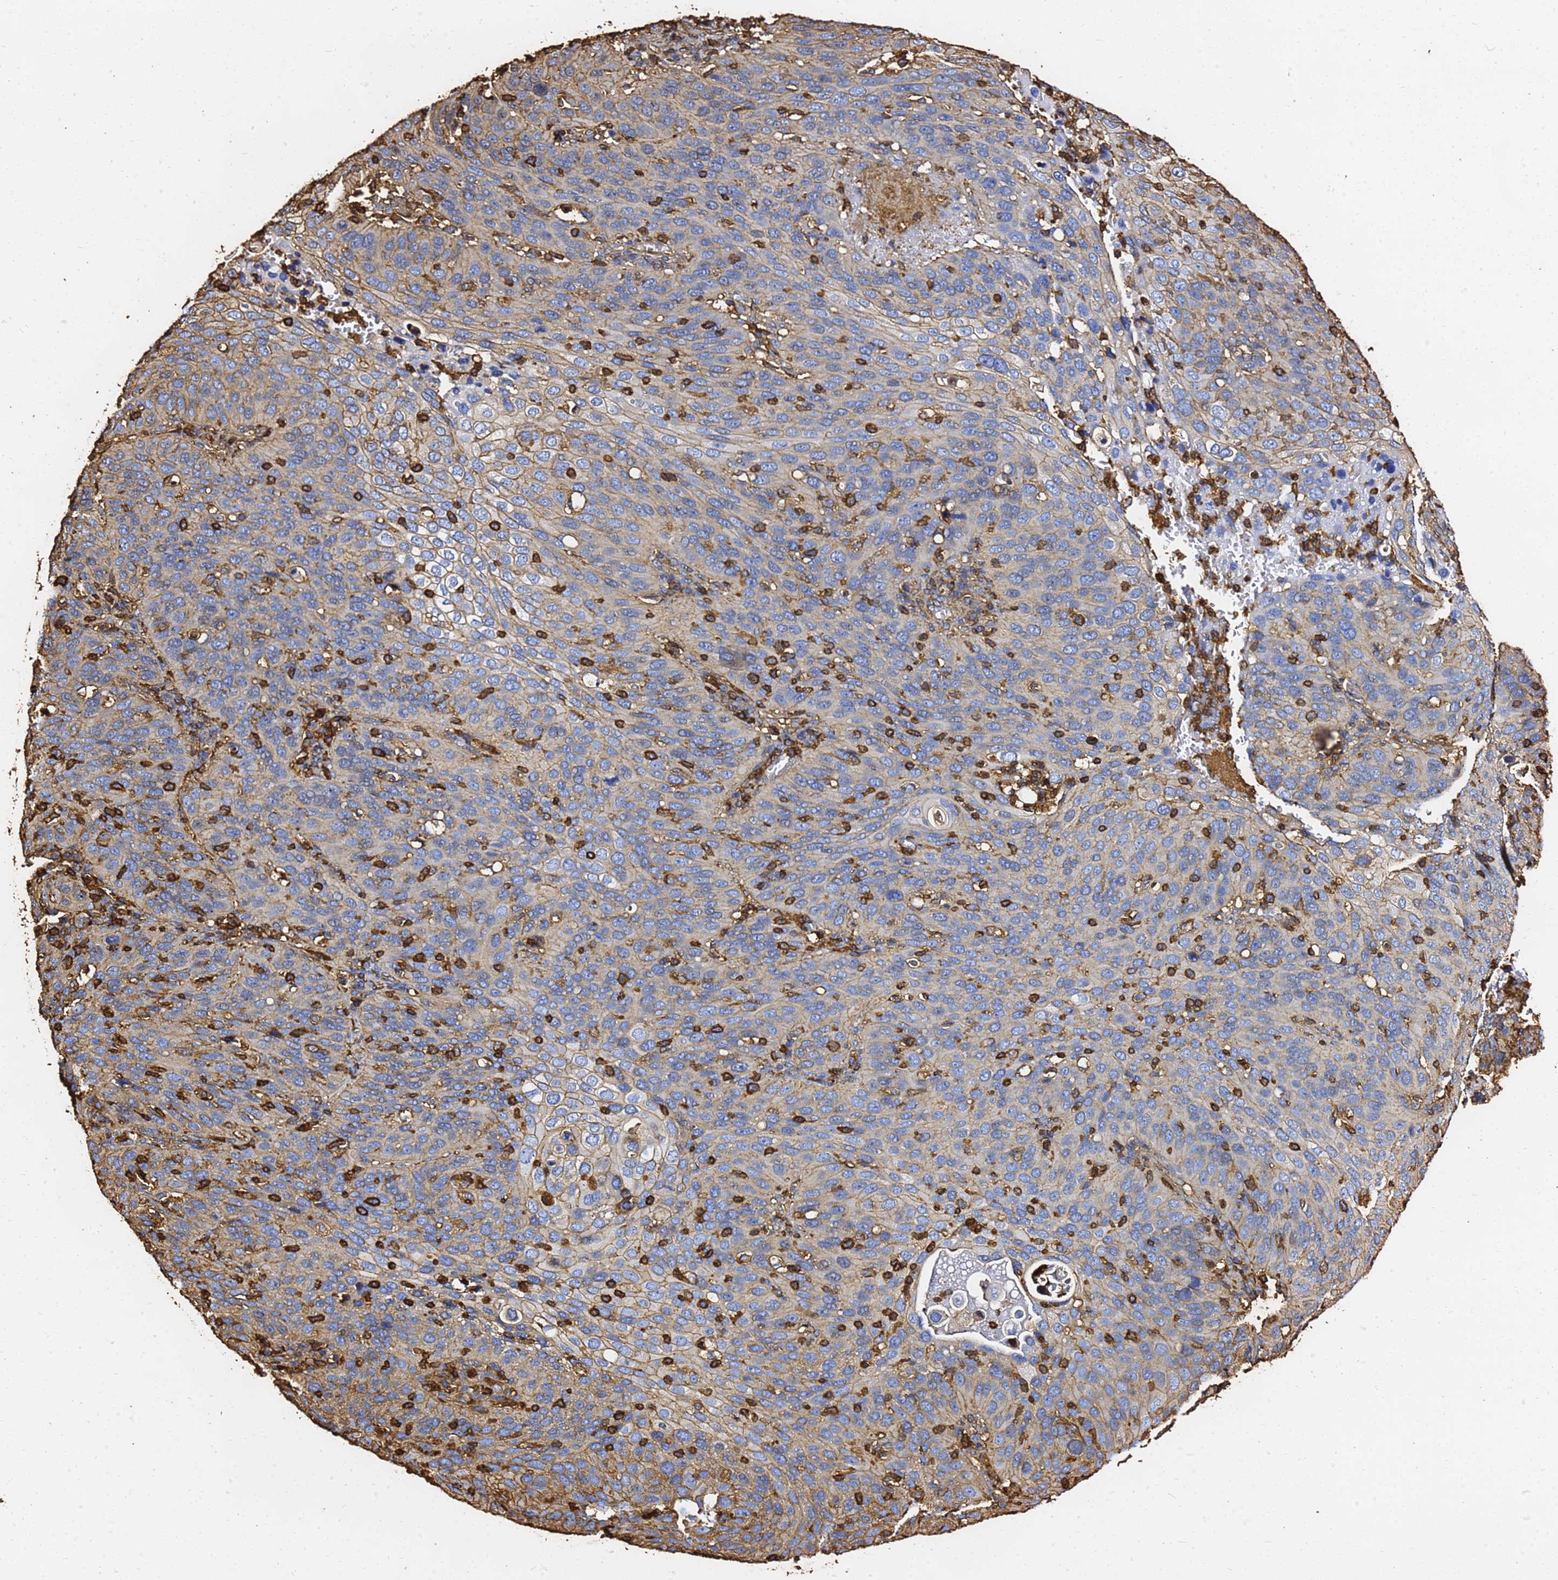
{"staining": {"intensity": "moderate", "quantity": "25%-75%", "location": "cytoplasmic/membranous"}, "tissue": "cervical cancer", "cell_type": "Tumor cells", "image_type": "cancer", "snomed": [{"axis": "morphology", "description": "Squamous cell carcinoma, NOS"}, {"axis": "topography", "description": "Cervix"}], "caption": "Immunohistochemical staining of squamous cell carcinoma (cervical) exhibits moderate cytoplasmic/membranous protein positivity in about 25%-75% of tumor cells.", "gene": "ACTB", "patient": {"sex": "female", "age": 36}}